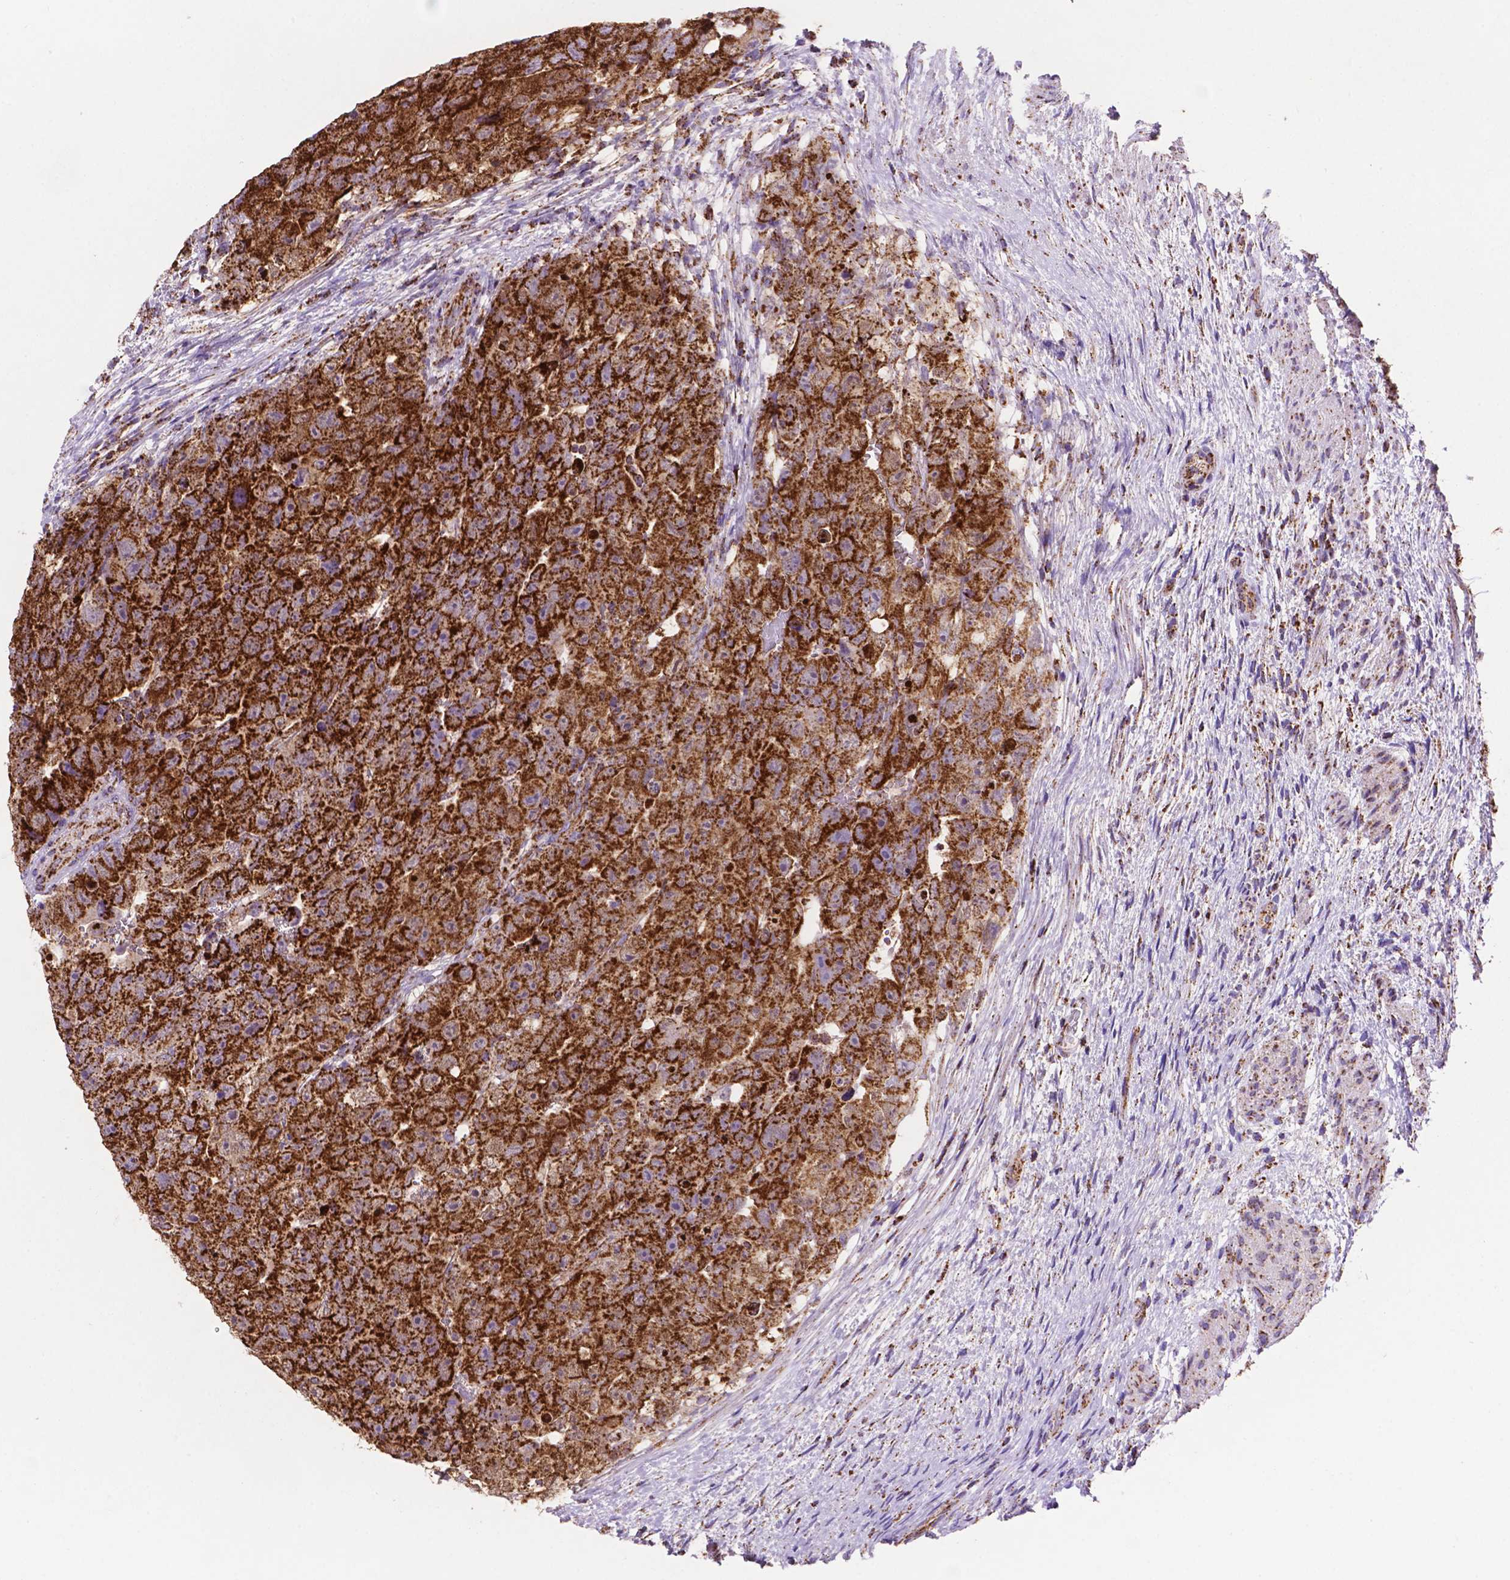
{"staining": {"intensity": "strong", "quantity": ">75%", "location": "cytoplasmic/membranous"}, "tissue": "testis cancer", "cell_type": "Tumor cells", "image_type": "cancer", "snomed": [{"axis": "morphology", "description": "Carcinoma, Embryonal, NOS"}, {"axis": "topography", "description": "Testis"}], "caption": "A brown stain highlights strong cytoplasmic/membranous expression of a protein in testis embryonal carcinoma tumor cells. (DAB (3,3'-diaminobenzidine) IHC, brown staining for protein, blue staining for nuclei).", "gene": "HSPD1", "patient": {"sex": "male", "age": 24}}